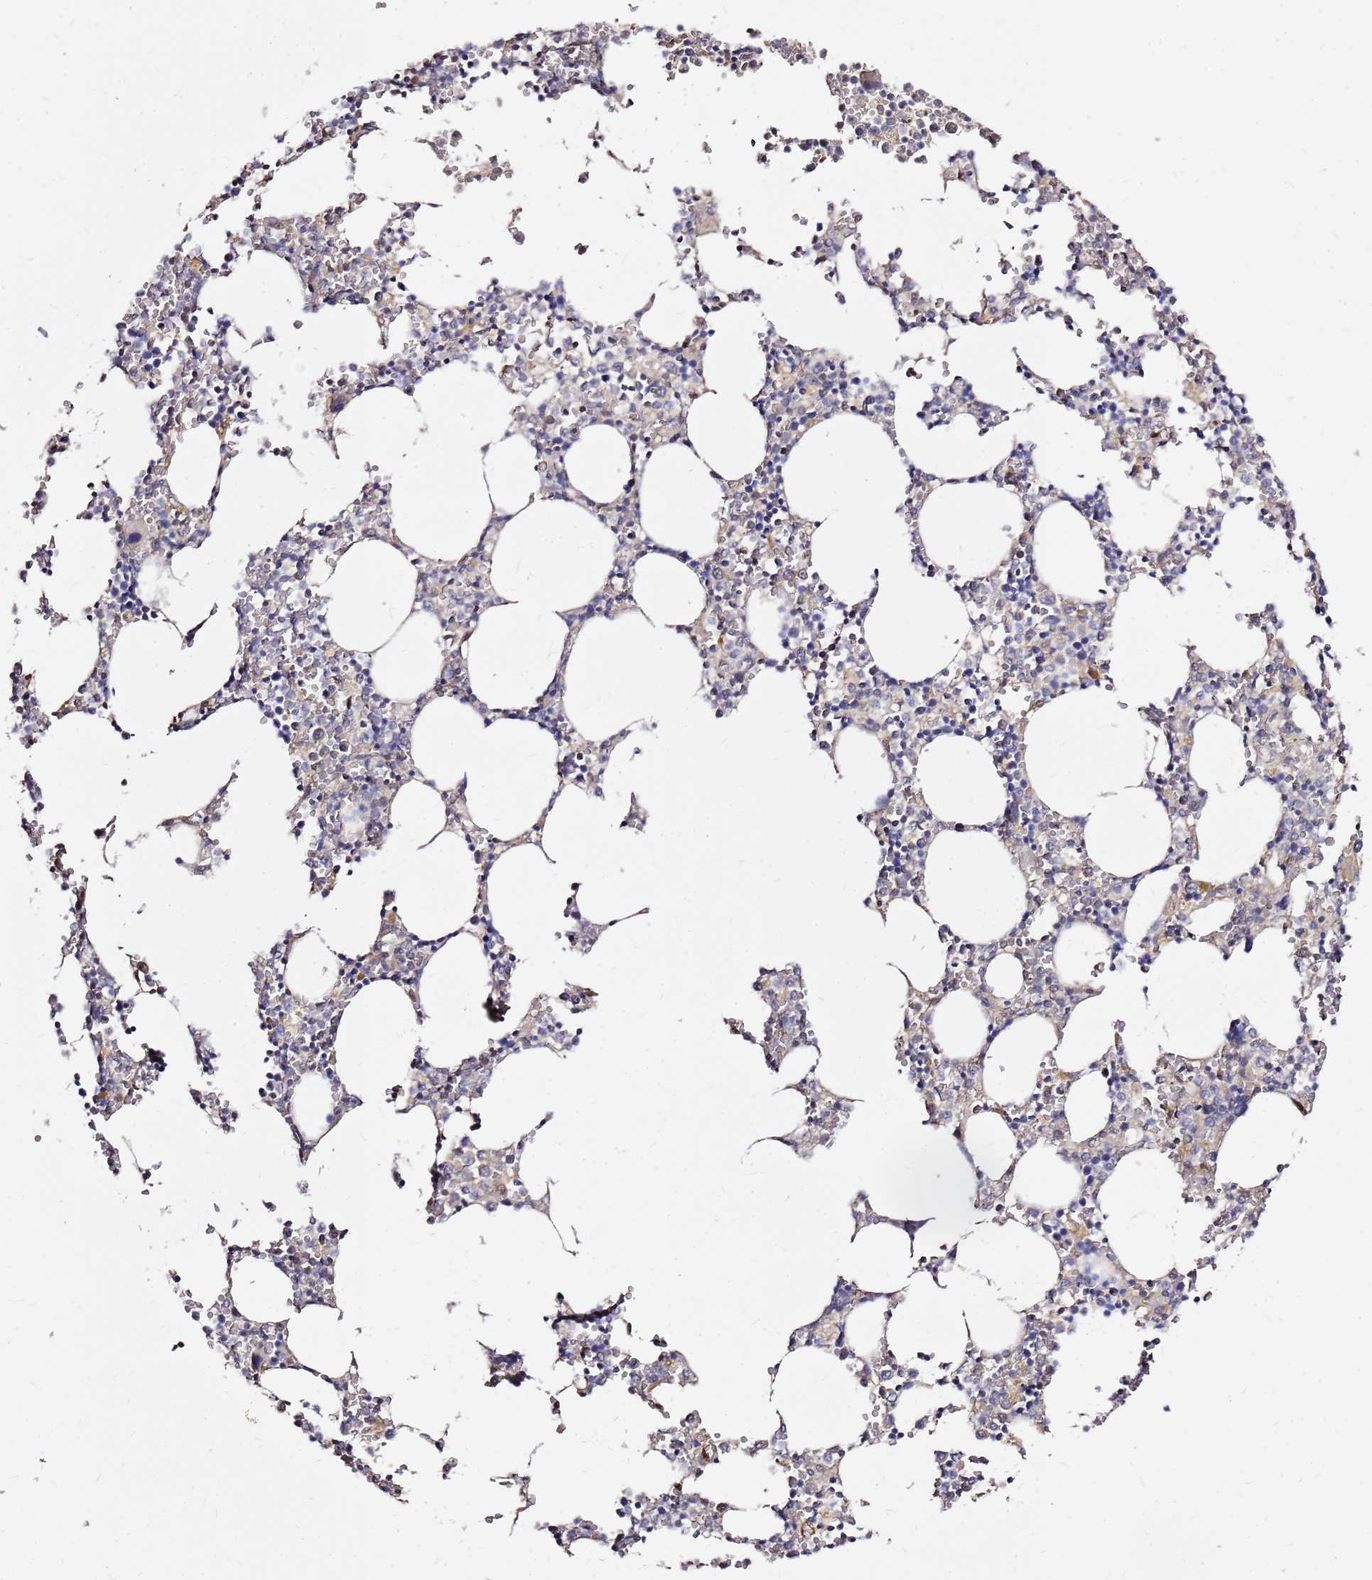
{"staining": {"intensity": "negative", "quantity": "none", "location": "none"}, "tissue": "bone marrow", "cell_type": "Hematopoietic cells", "image_type": "normal", "snomed": [{"axis": "morphology", "description": "Normal tissue, NOS"}, {"axis": "topography", "description": "Bone marrow"}], "caption": "IHC photomicrograph of unremarkable bone marrow stained for a protein (brown), which reveals no staining in hematopoietic cells.", "gene": "NUDT14", "patient": {"sex": "female", "age": 64}}